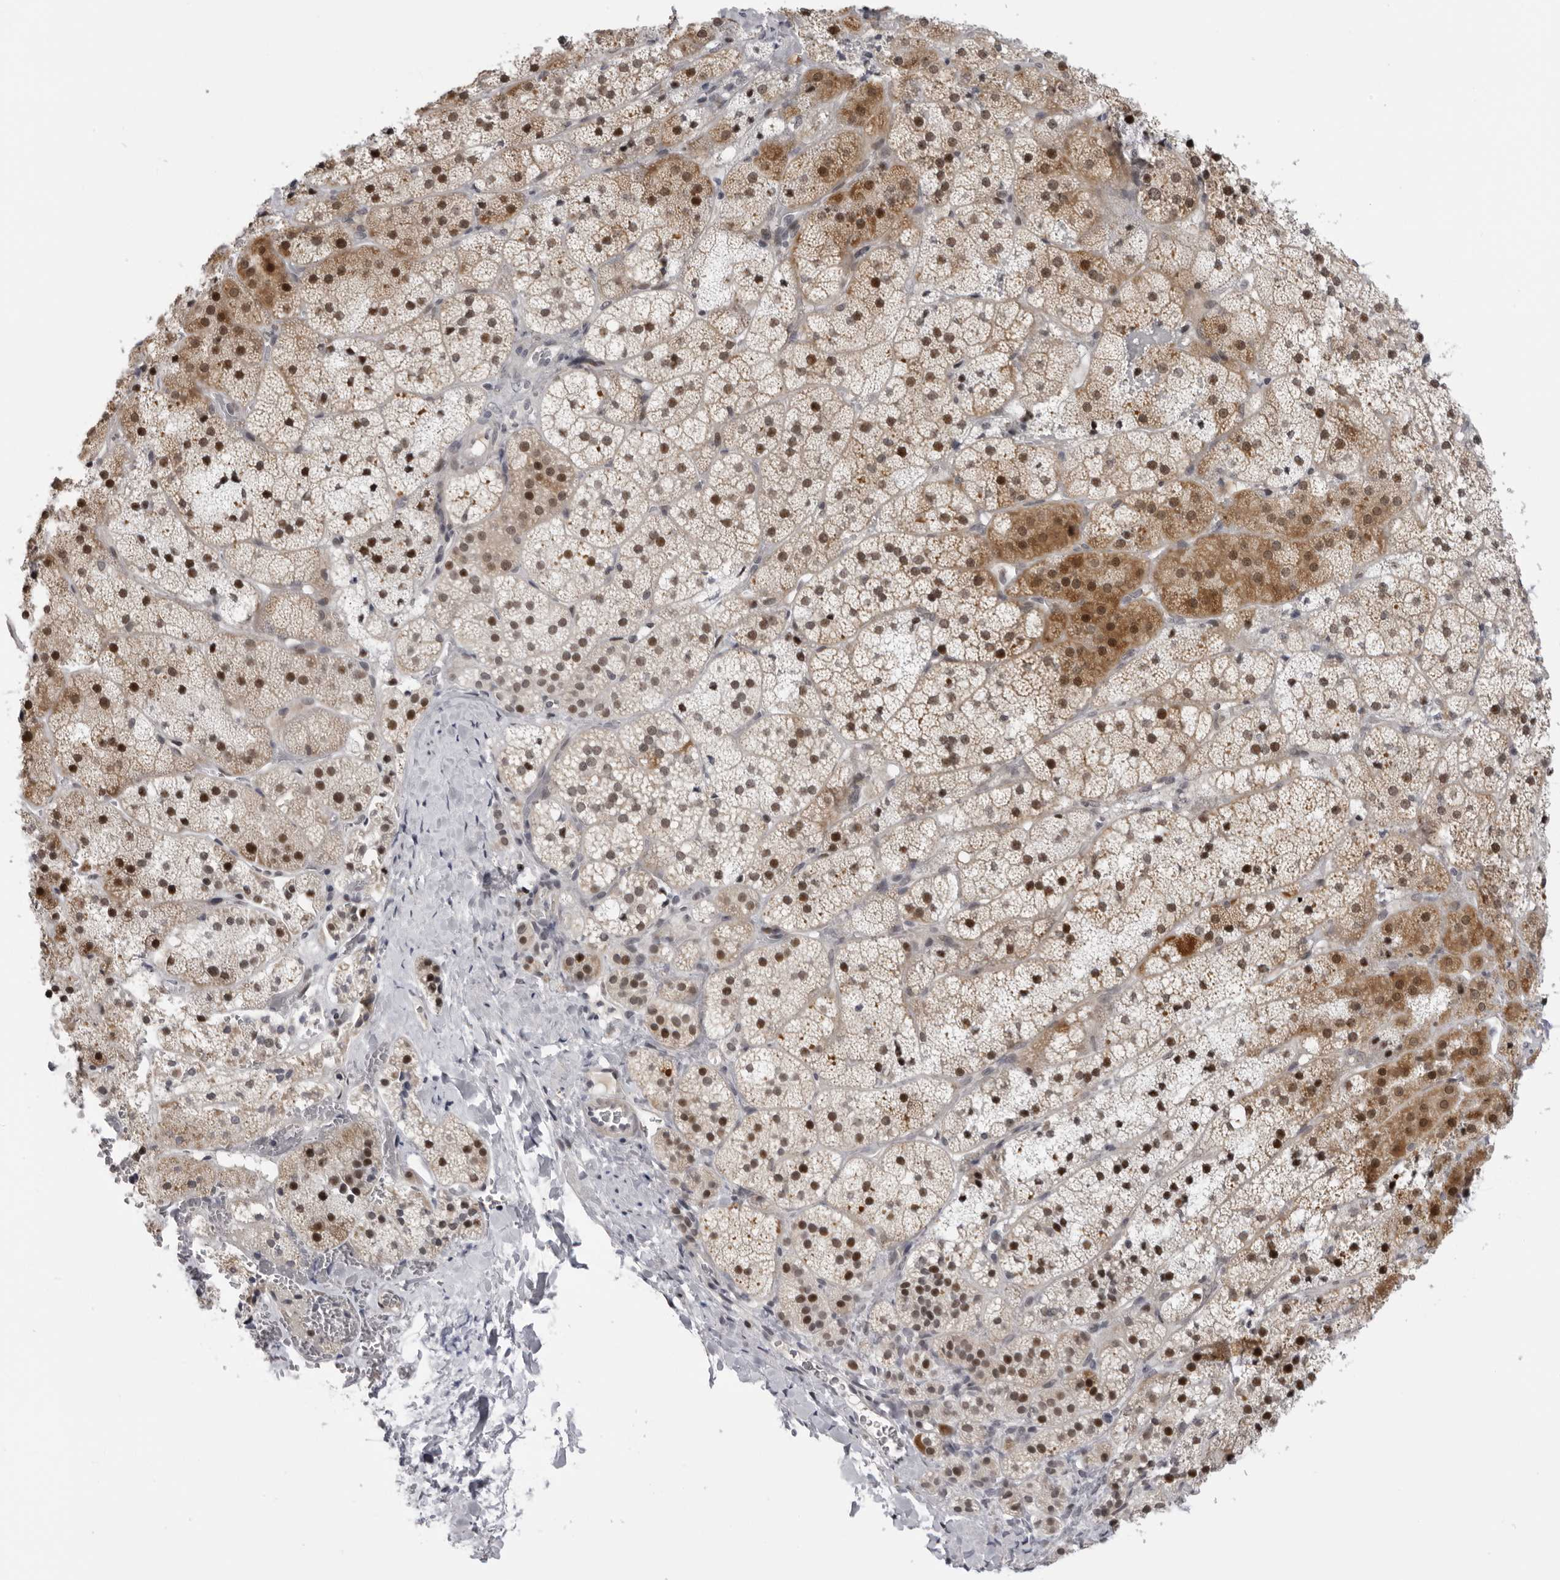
{"staining": {"intensity": "moderate", "quantity": ">75%", "location": "cytoplasmic/membranous,nuclear"}, "tissue": "adrenal gland", "cell_type": "Glandular cells", "image_type": "normal", "snomed": [{"axis": "morphology", "description": "Normal tissue, NOS"}, {"axis": "topography", "description": "Adrenal gland"}], "caption": "IHC of benign adrenal gland reveals medium levels of moderate cytoplasmic/membranous,nuclear staining in approximately >75% of glandular cells.", "gene": "ALPK2", "patient": {"sex": "female", "age": 44}}